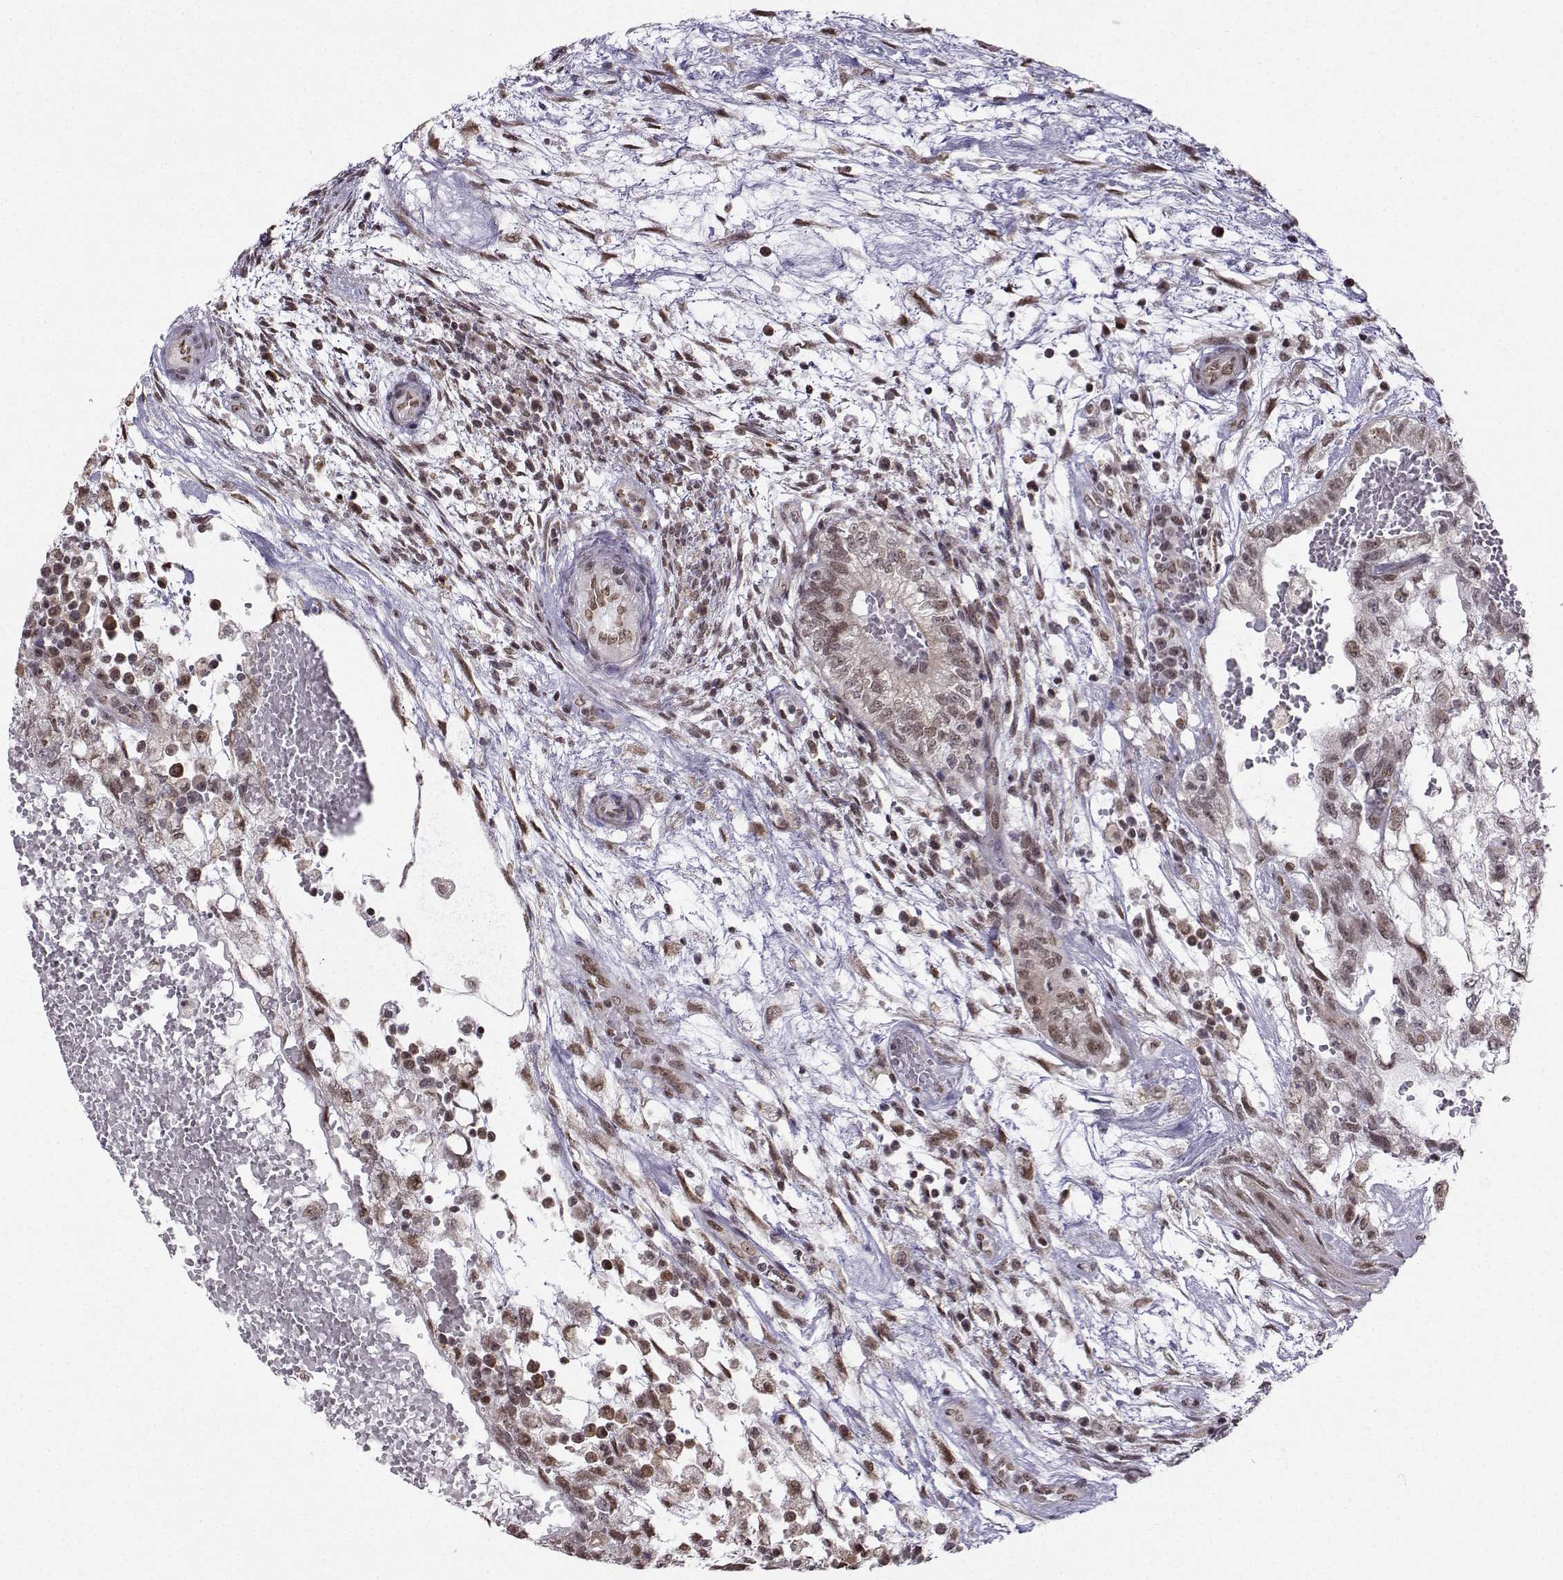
{"staining": {"intensity": "weak", "quantity": "25%-75%", "location": "nuclear"}, "tissue": "testis cancer", "cell_type": "Tumor cells", "image_type": "cancer", "snomed": [{"axis": "morphology", "description": "Normal tissue, NOS"}, {"axis": "morphology", "description": "Carcinoma, Embryonal, NOS"}, {"axis": "topography", "description": "Testis"}, {"axis": "topography", "description": "Epididymis"}], "caption": "Tumor cells display weak nuclear staining in about 25%-75% of cells in embryonal carcinoma (testis). Nuclei are stained in blue.", "gene": "EZH1", "patient": {"sex": "male", "age": 32}}